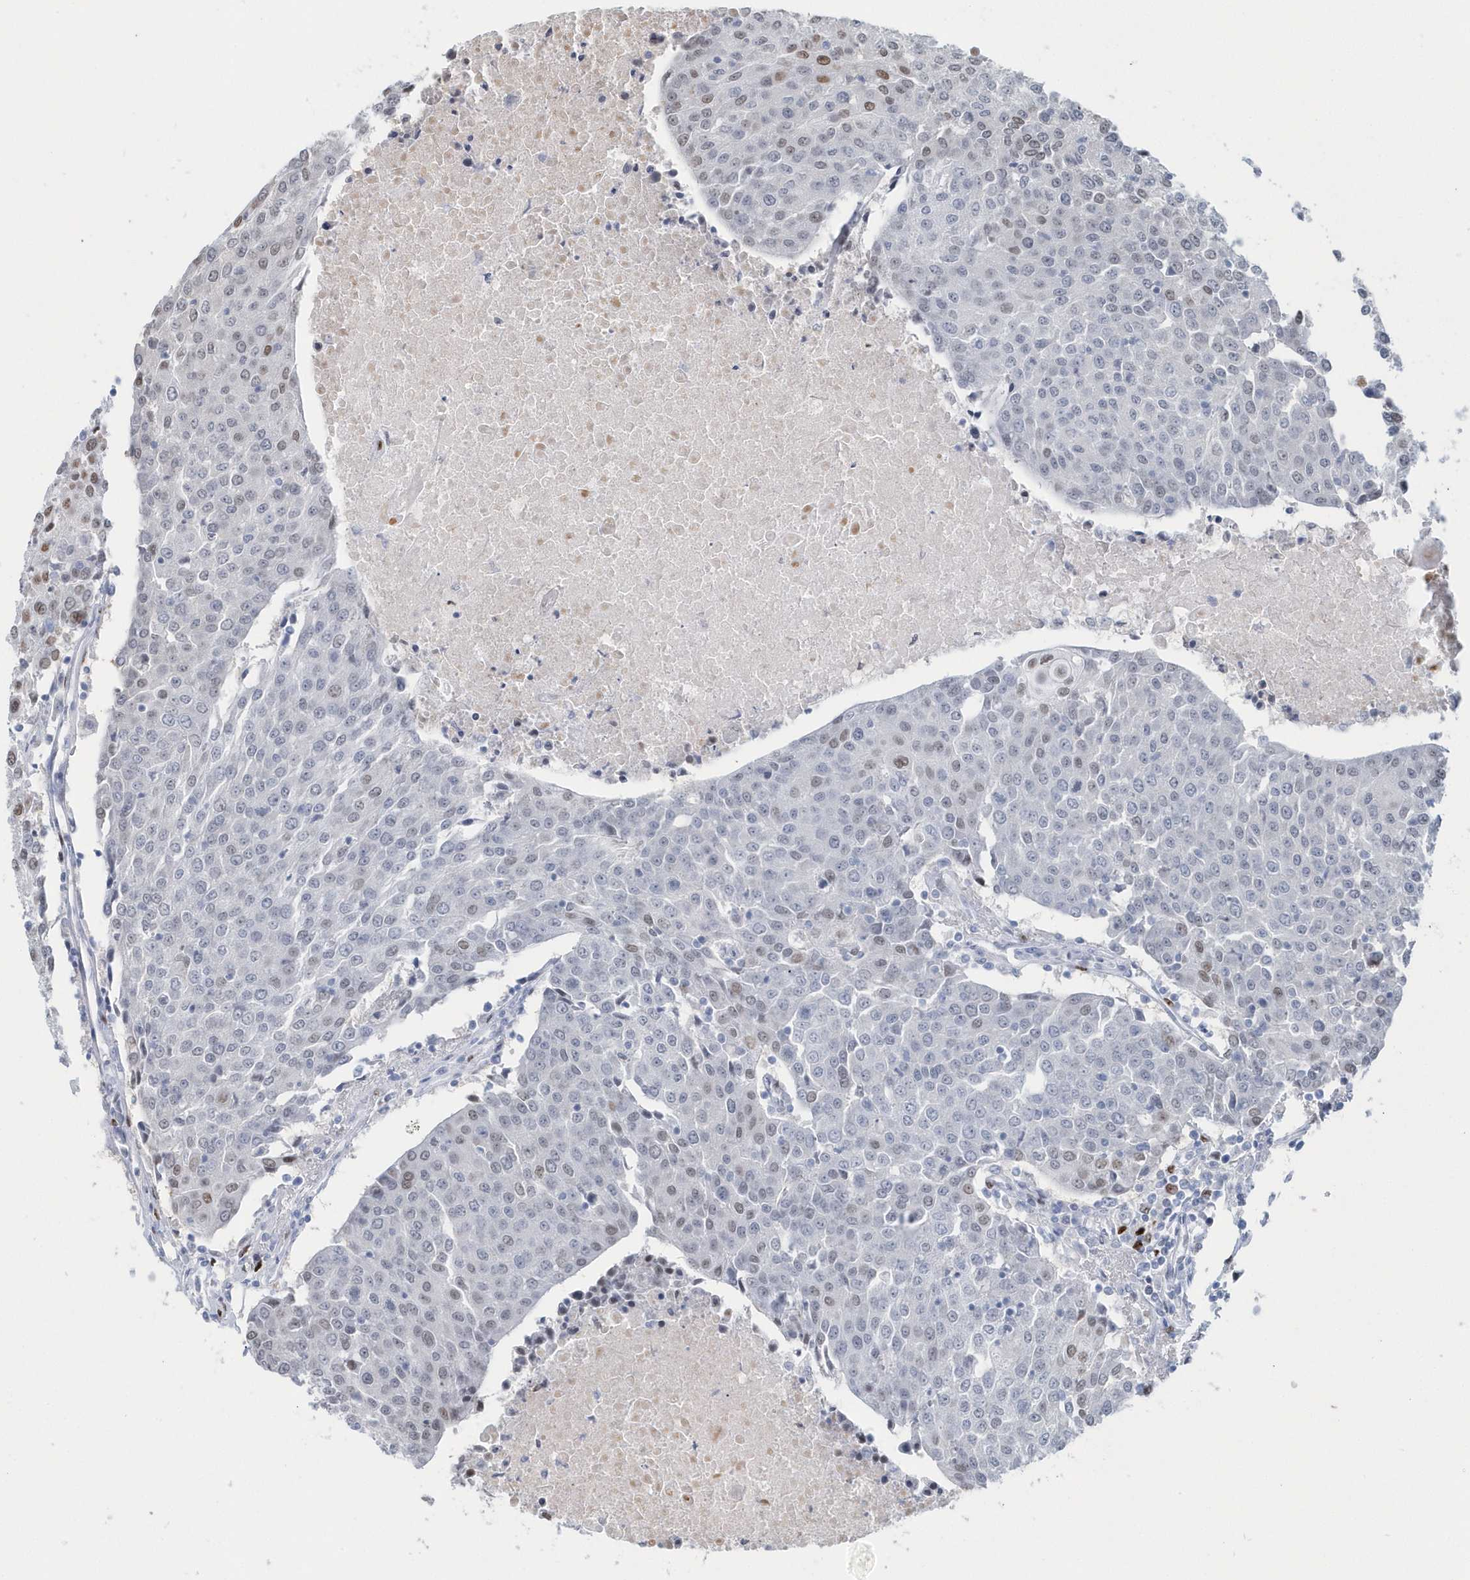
{"staining": {"intensity": "moderate", "quantity": "<25%", "location": "nuclear"}, "tissue": "urothelial cancer", "cell_type": "Tumor cells", "image_type": "cancer", "snomed": [{"axis": "morphology", "description": "Urothelial carcinoma, High grade"}, {"axis": "topography", "description": "Urinary bladder"}], "caption": "Immunohistochemistry staining of urothelial carcinoma (high-grade), which demonstrates low levels of moderate nuclear positivity in about <25% of tumor cells indicating moderate nuclear protein staining. The staining was performed using DAB (3,3'-diaminobenzidine) (brown) for protein detection and nuclei were counterstained in hematoxylin (blue).", "gene": "MACROH2A2", "patient": {"sex": "female", "age": 85}}